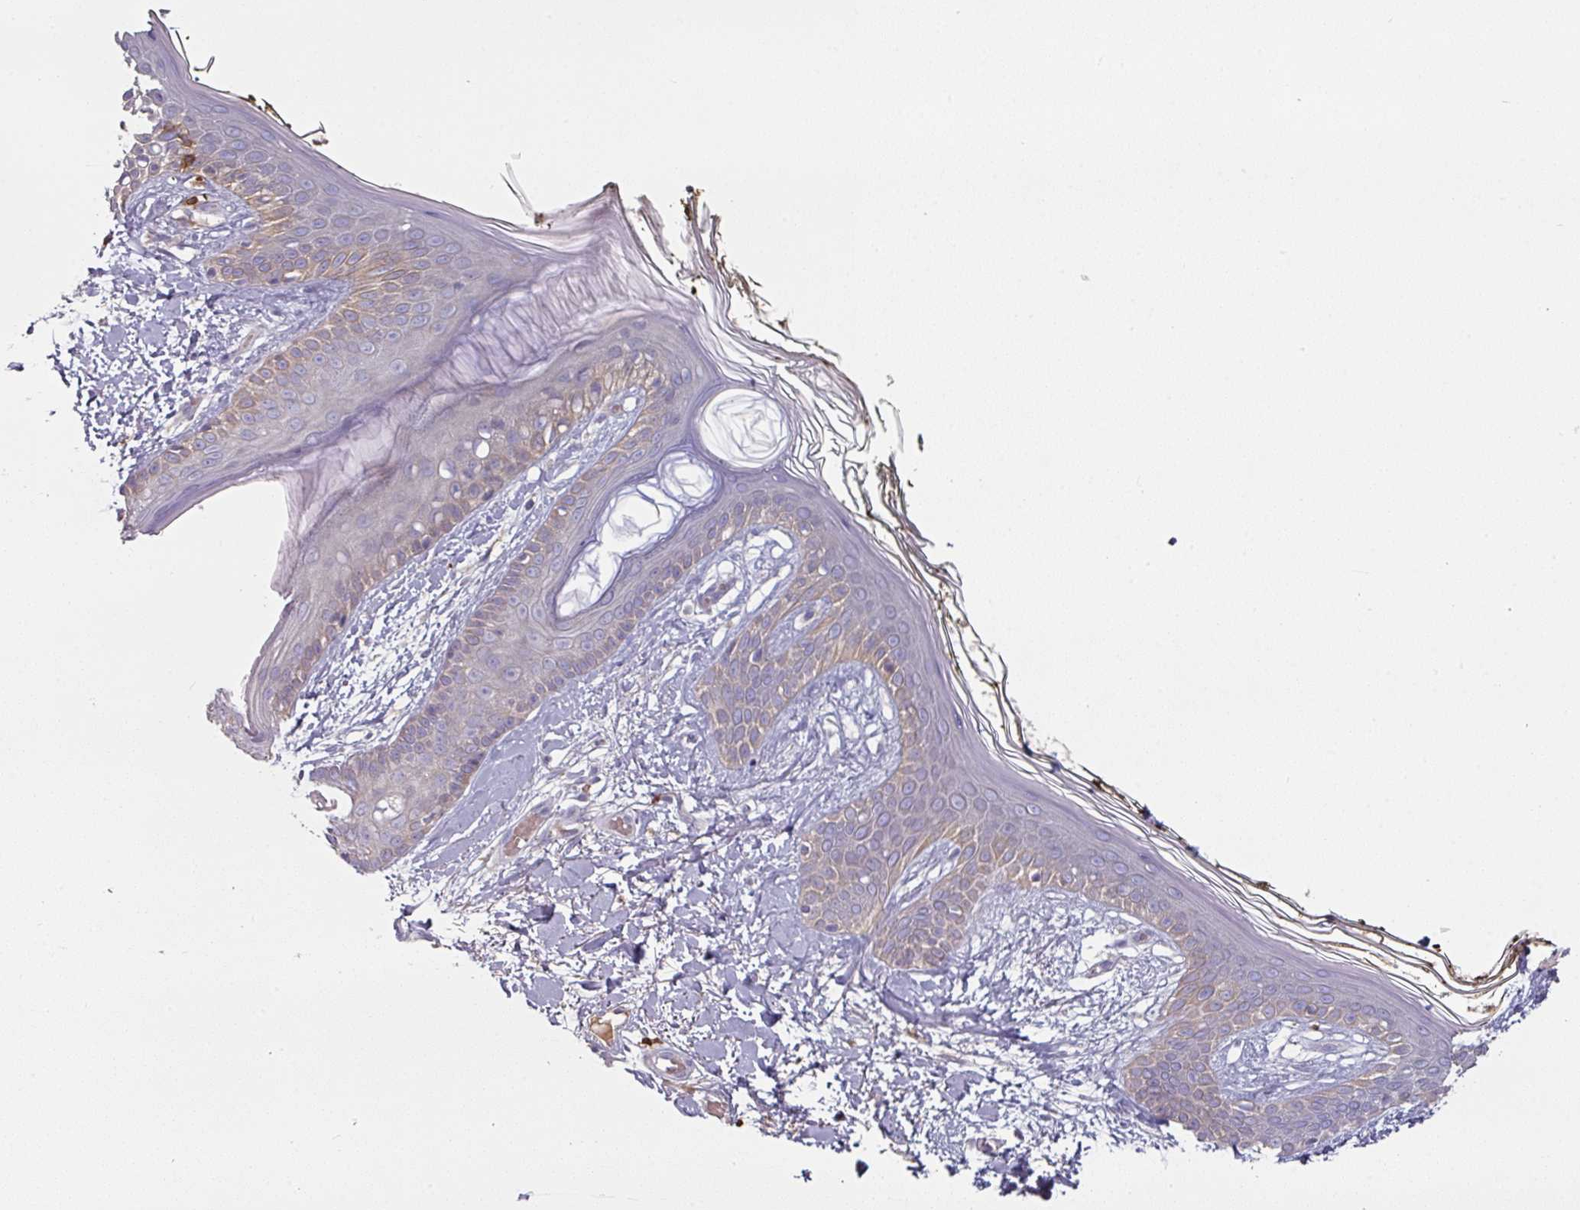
{"staining": {"intensity": "weak", "quantity": "25%-75%", "location": "cytoplasmic/membranous"}, "tissue": "skin", "cell_type": "Fibroblasts", "image_type": "normal", "snomed": [{"axis": "morphology", "description": "Normal tissue, NOS"}, {"axis": "topography", "description": "Skin"}], "caption": "Immunohistochemical staining of benign skin reveals weak cytoplasmic/membranous protein expression in about 25%-75% of fibroblasts.", "gene": "CD3G", "patient": {"sex": "female", "age": 34}}